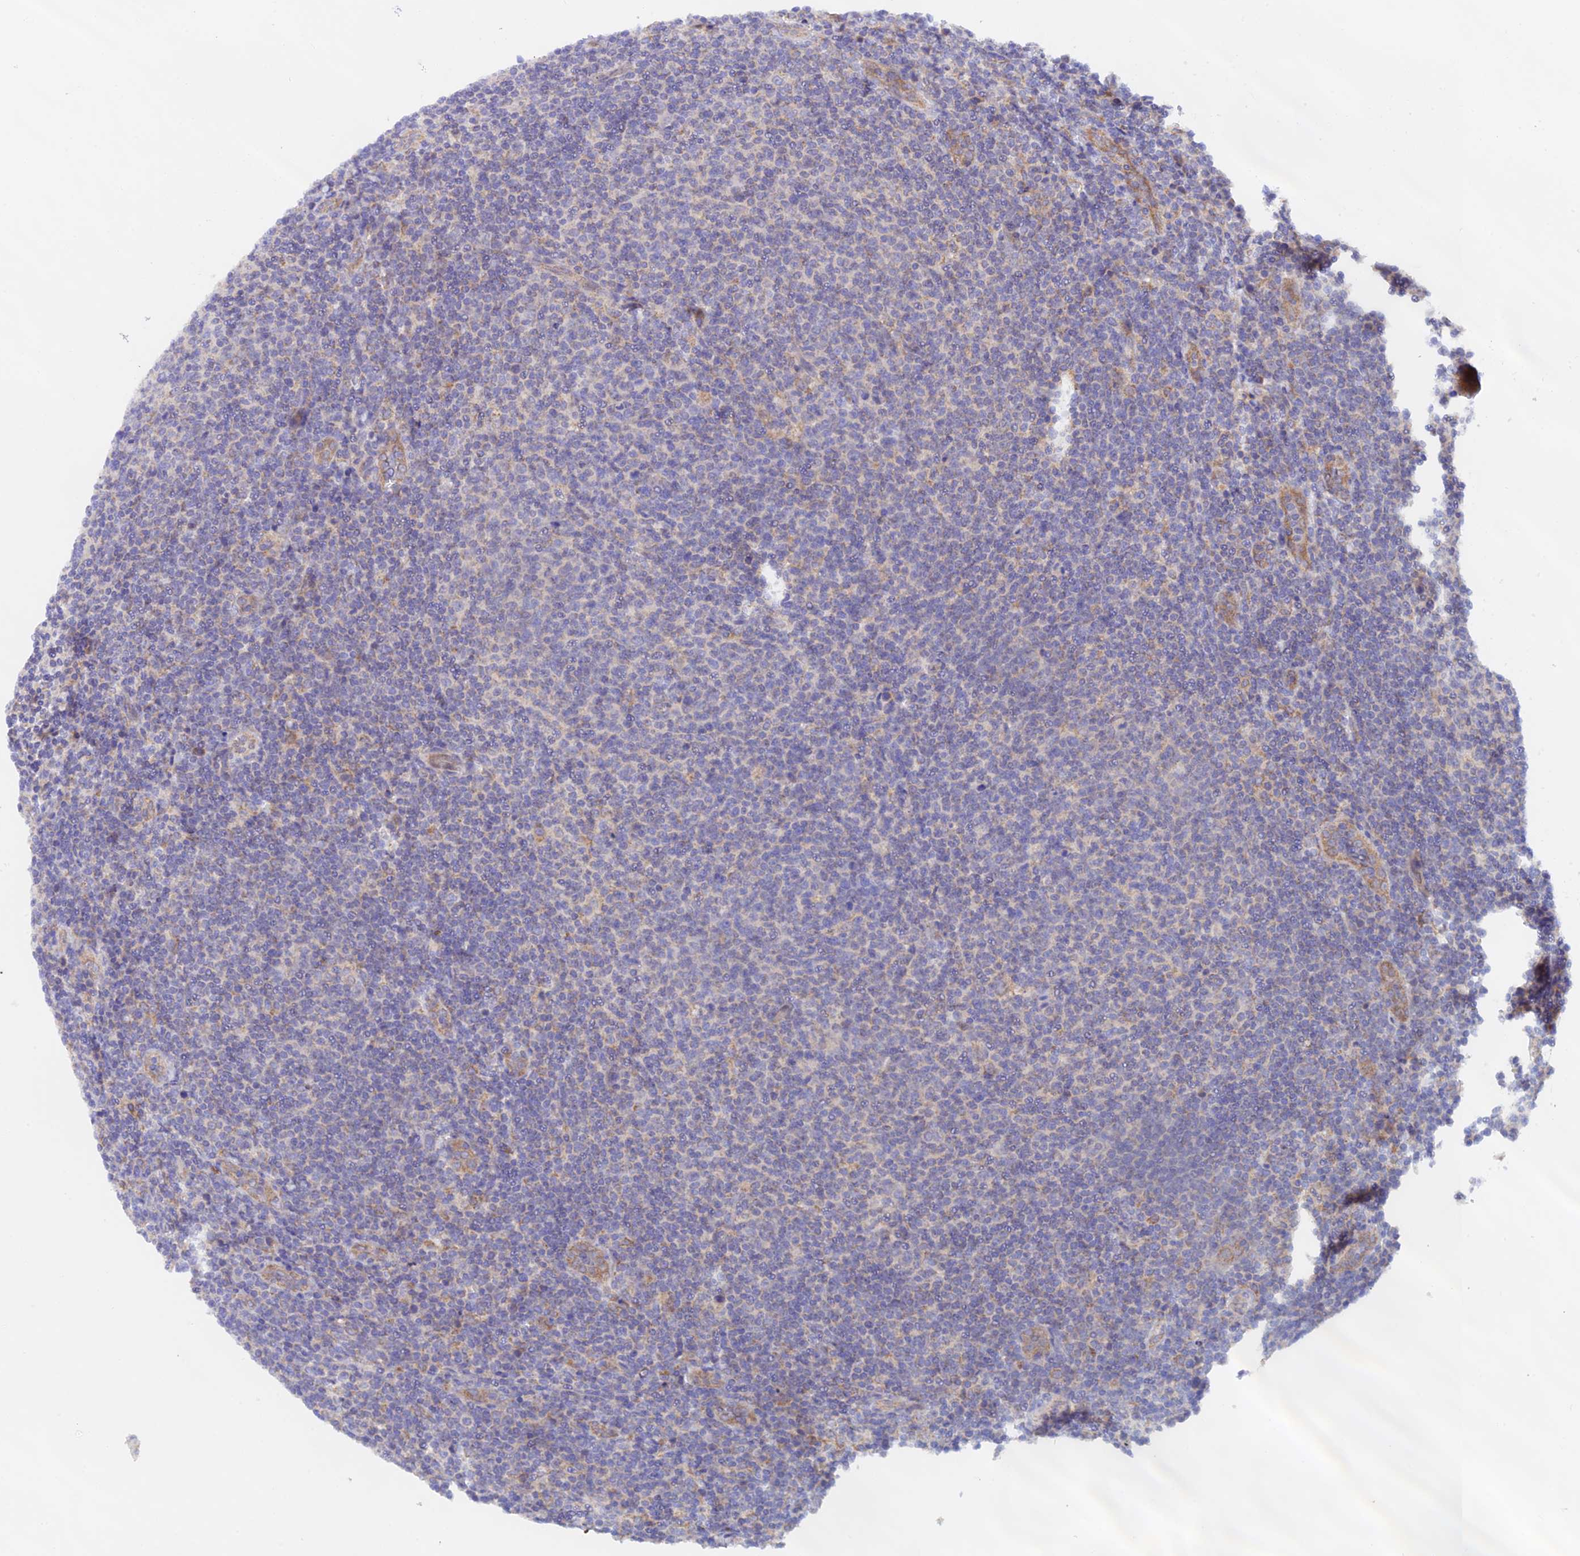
{"staining": {"intensity": "negative", "quantity": "none", "location": "none"}, "tissue": "lymphoma", "cell_type": "Tumor cells", "image_type": "cancer", "snomed": [{"axis": "morphology", "description": "Malignant lymphoma, non-Hodgkin's type, Low grade"}, {"axis": "topography", "description": "Lymph node"}], "caption": "IHC image of low-grade malignant lymphoma, non-Hodgkin's type stained for a protein (brown), which exhibits no expression in tumor cells. (Immunohistochemistry, brightfield microscopy, high magnification).", "gene": "RANBP6", "patient": {"sex": "male", "age": 66}}